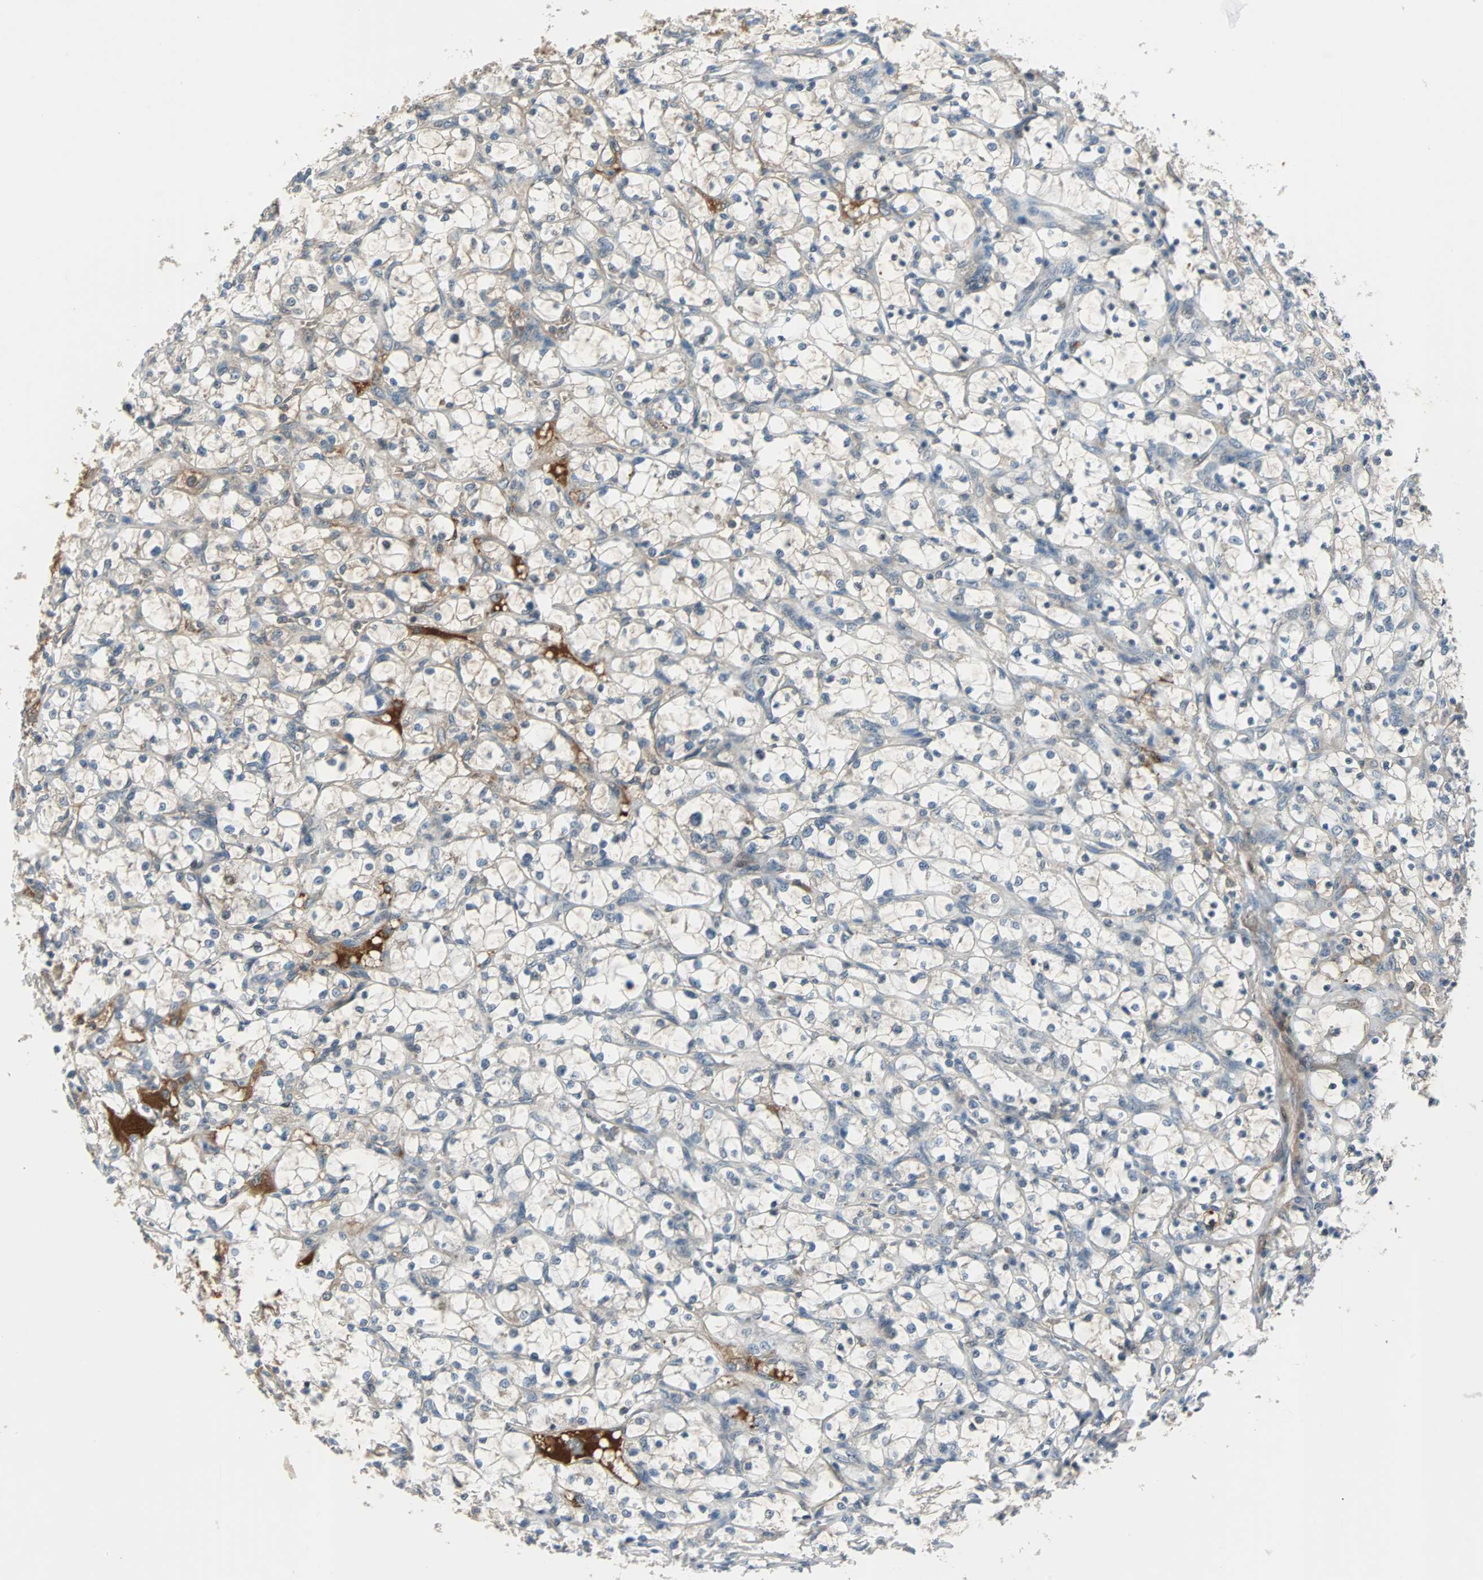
{"staining": {"intensity": "weak", "quantity": "25%-75%", "location": "cytoplasmic/membranous"}, "tissue": "renal cancer", "cell_type": "Tumor cells", "image_type": "cancer", "snomed": [{"axis": "morphology", "description": "Adenocarcinoma, NOS"}, {"axis": "topography", "description": "Kidney"}], "caption": "A low amount of weak cytoplasmic/membranous expression is appreciated in about 25%-75% of tumor cells in renal adenocarcinoma tissue.", "gene": "FHL2", "patient": {"sex": "female", "age": 69}}